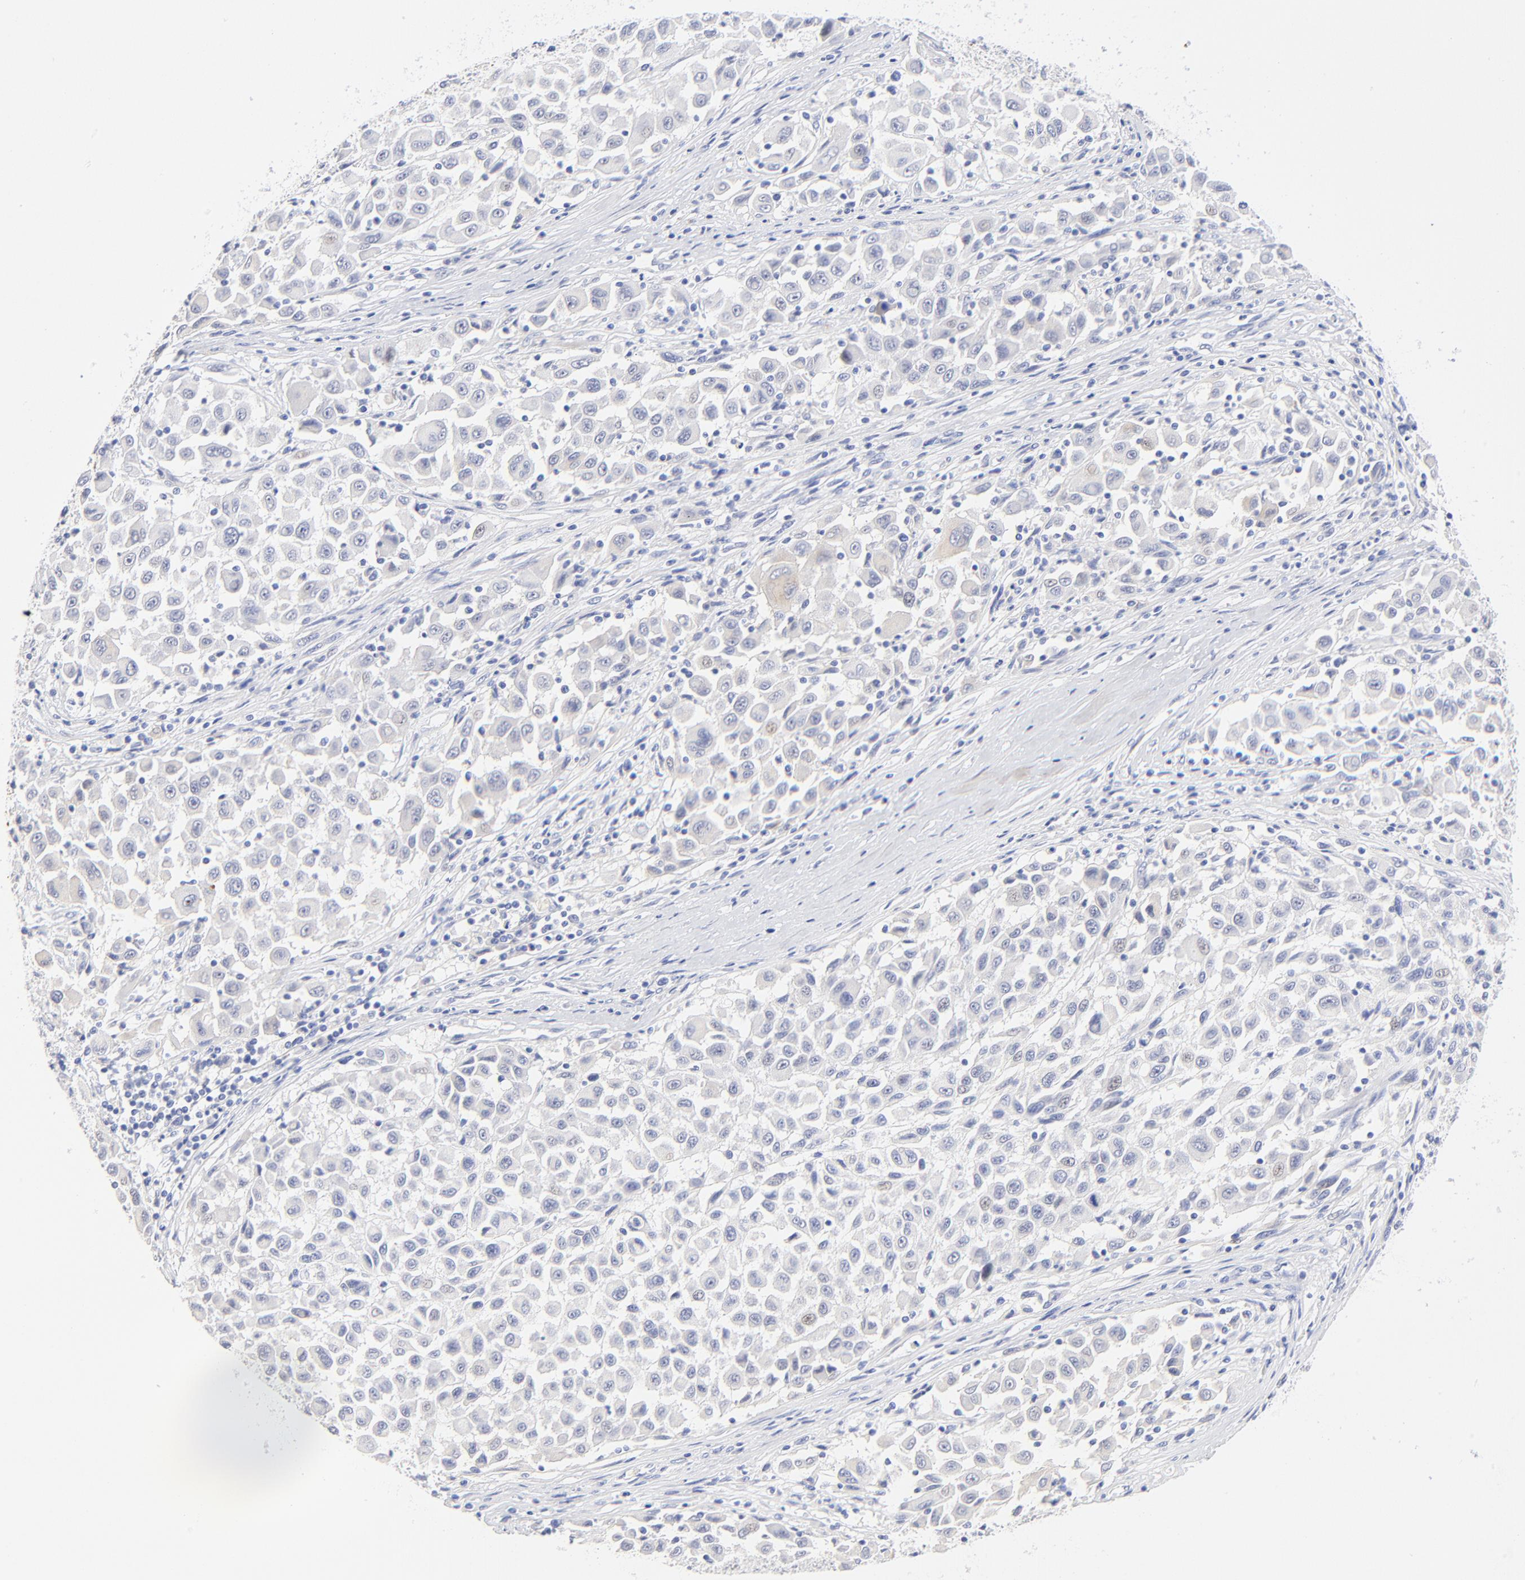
{"staining": {"intensity": "negative", "quantity": "none", "location": "none"}, "tissue": "melanoma", "cell_type": "Tumor cells", "image_type": "cancer", "snomed": [{"axis": "morphology", "description": "Malignant melanoma, Metastatic site"}, {"axis": "topography", "description": "Lymph node"}], "caption": "Immunohistochemistry (IHC) histopathology image of neoplastic tissue: melanoma stained with DAB (3,3'-diaminobenzidine) exhibits no significant protein expression in tumor cells.", "gene": "SULT4A1", "patient": {"sex": "male", "age": 61}}